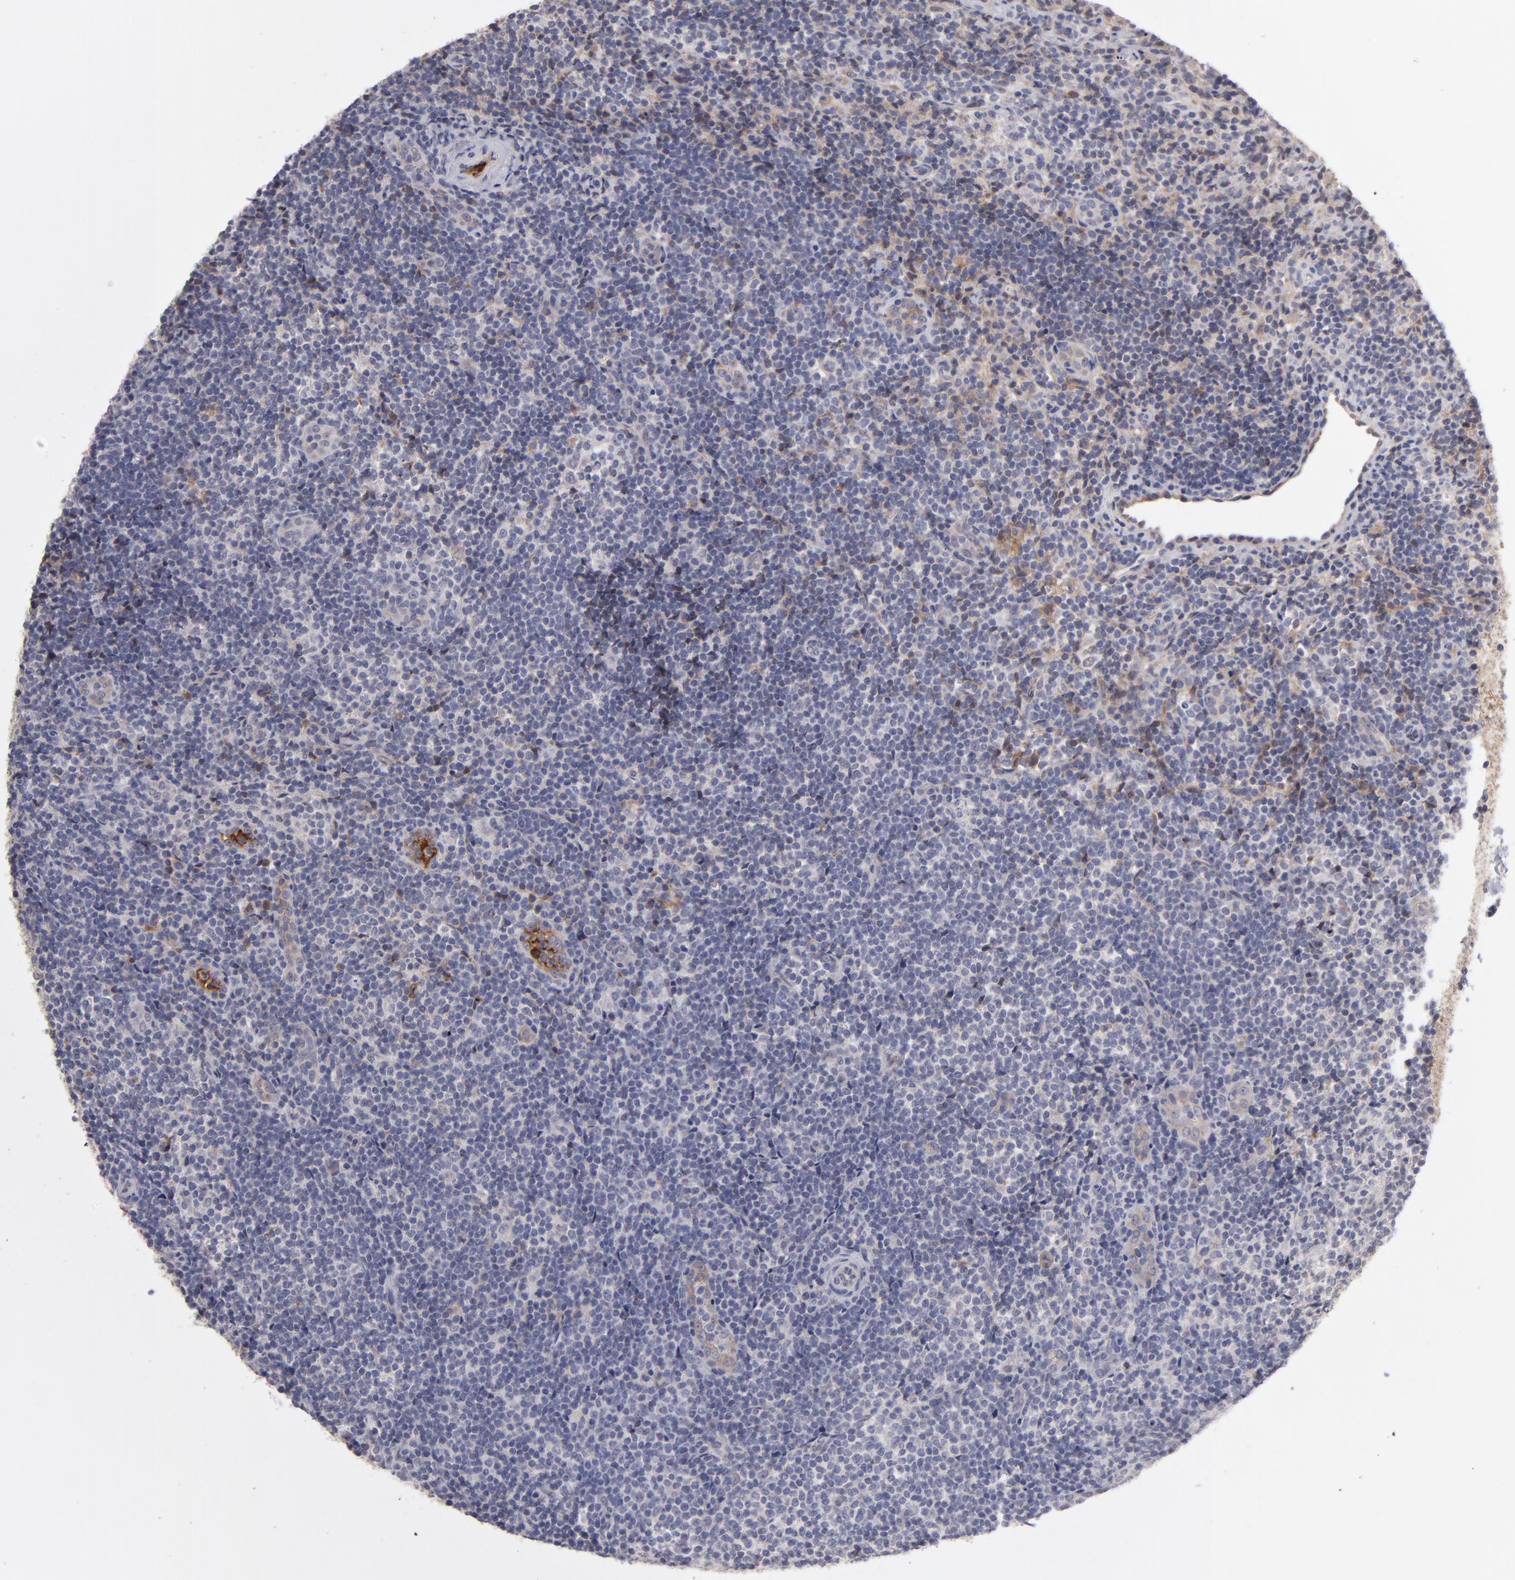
{"staining": {"intensity": "negative", "quantity": "none", "location": "none"}, "tissue": "lymphoma", "cell_type": "Tumor cells", "image_type": "cancer", "snomed": [{"axis": "morphology", "description": "Malignant lymphoma, non-Hodgkin's type, Low grade"}, {"axis": "topography", "description": "Lymph node"}], "caption": "A high-resolution histopathology image shows IHC staining of lymphoma, which displays no significant positivity in tumor cells.", "gene": "ITIH4", "patient": {"sex": "female", "age": 76}}